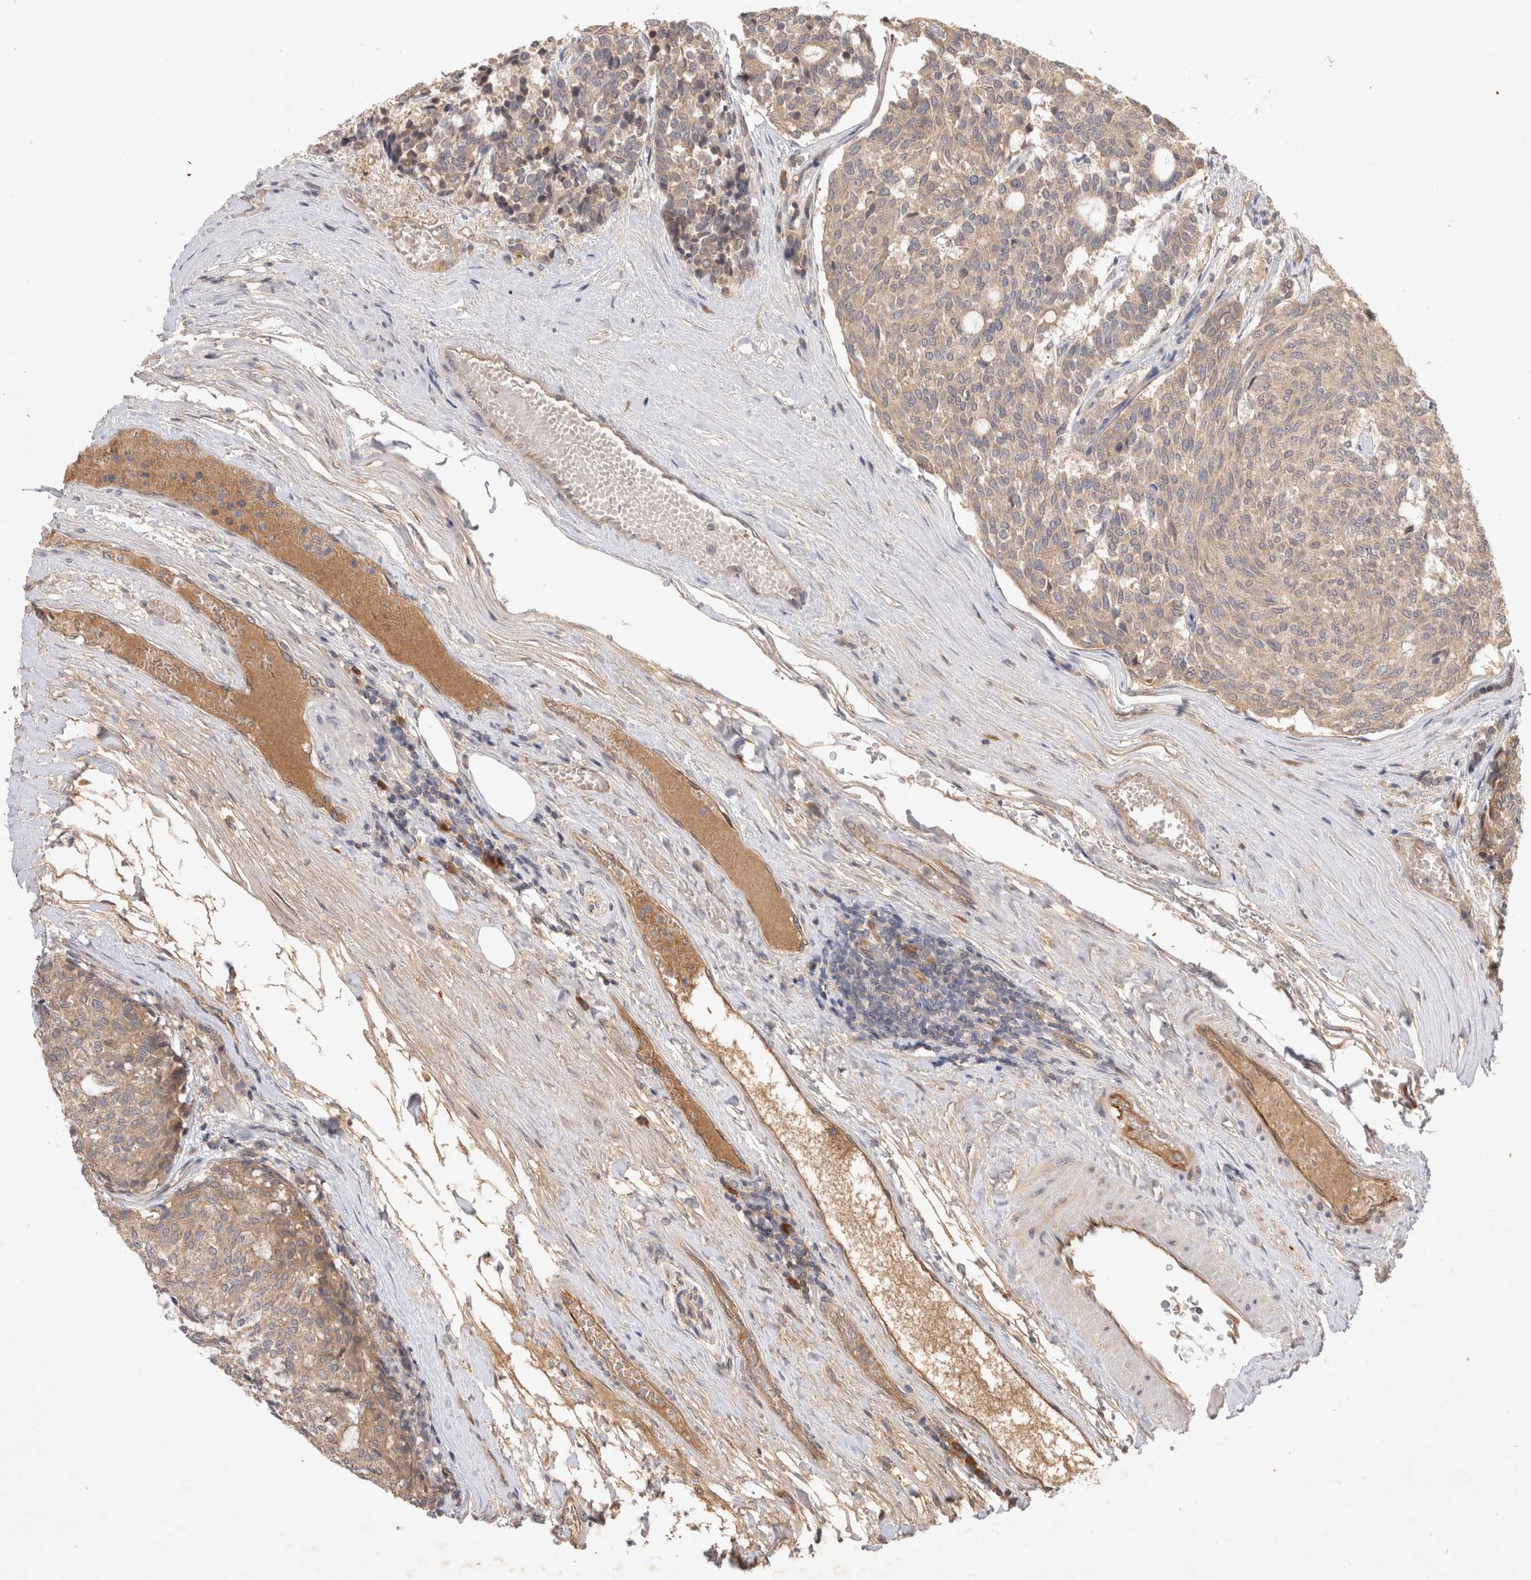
{"staining": {"intensity": "weak", "quantity": ">75%", "location": "cytoplasmic/membranous"}, "tissue": "carcinoid", "cell_type": "Tumor cells", "image_type": "cancer", "snomed": [{"axis": "morphology", "description": "Carcinoid, malignant, NOS"}, {"axis": "topography", "description": "Pancreas"}], "caption": "An IHC photomicrograph of tumor tissue is shown. Protein staining in brown labels weak cytoplasmic/membranous positivity in carcinoid within tumor cells.", "gene": "YES1", "patient": {"sex": "female", "age": 54}}